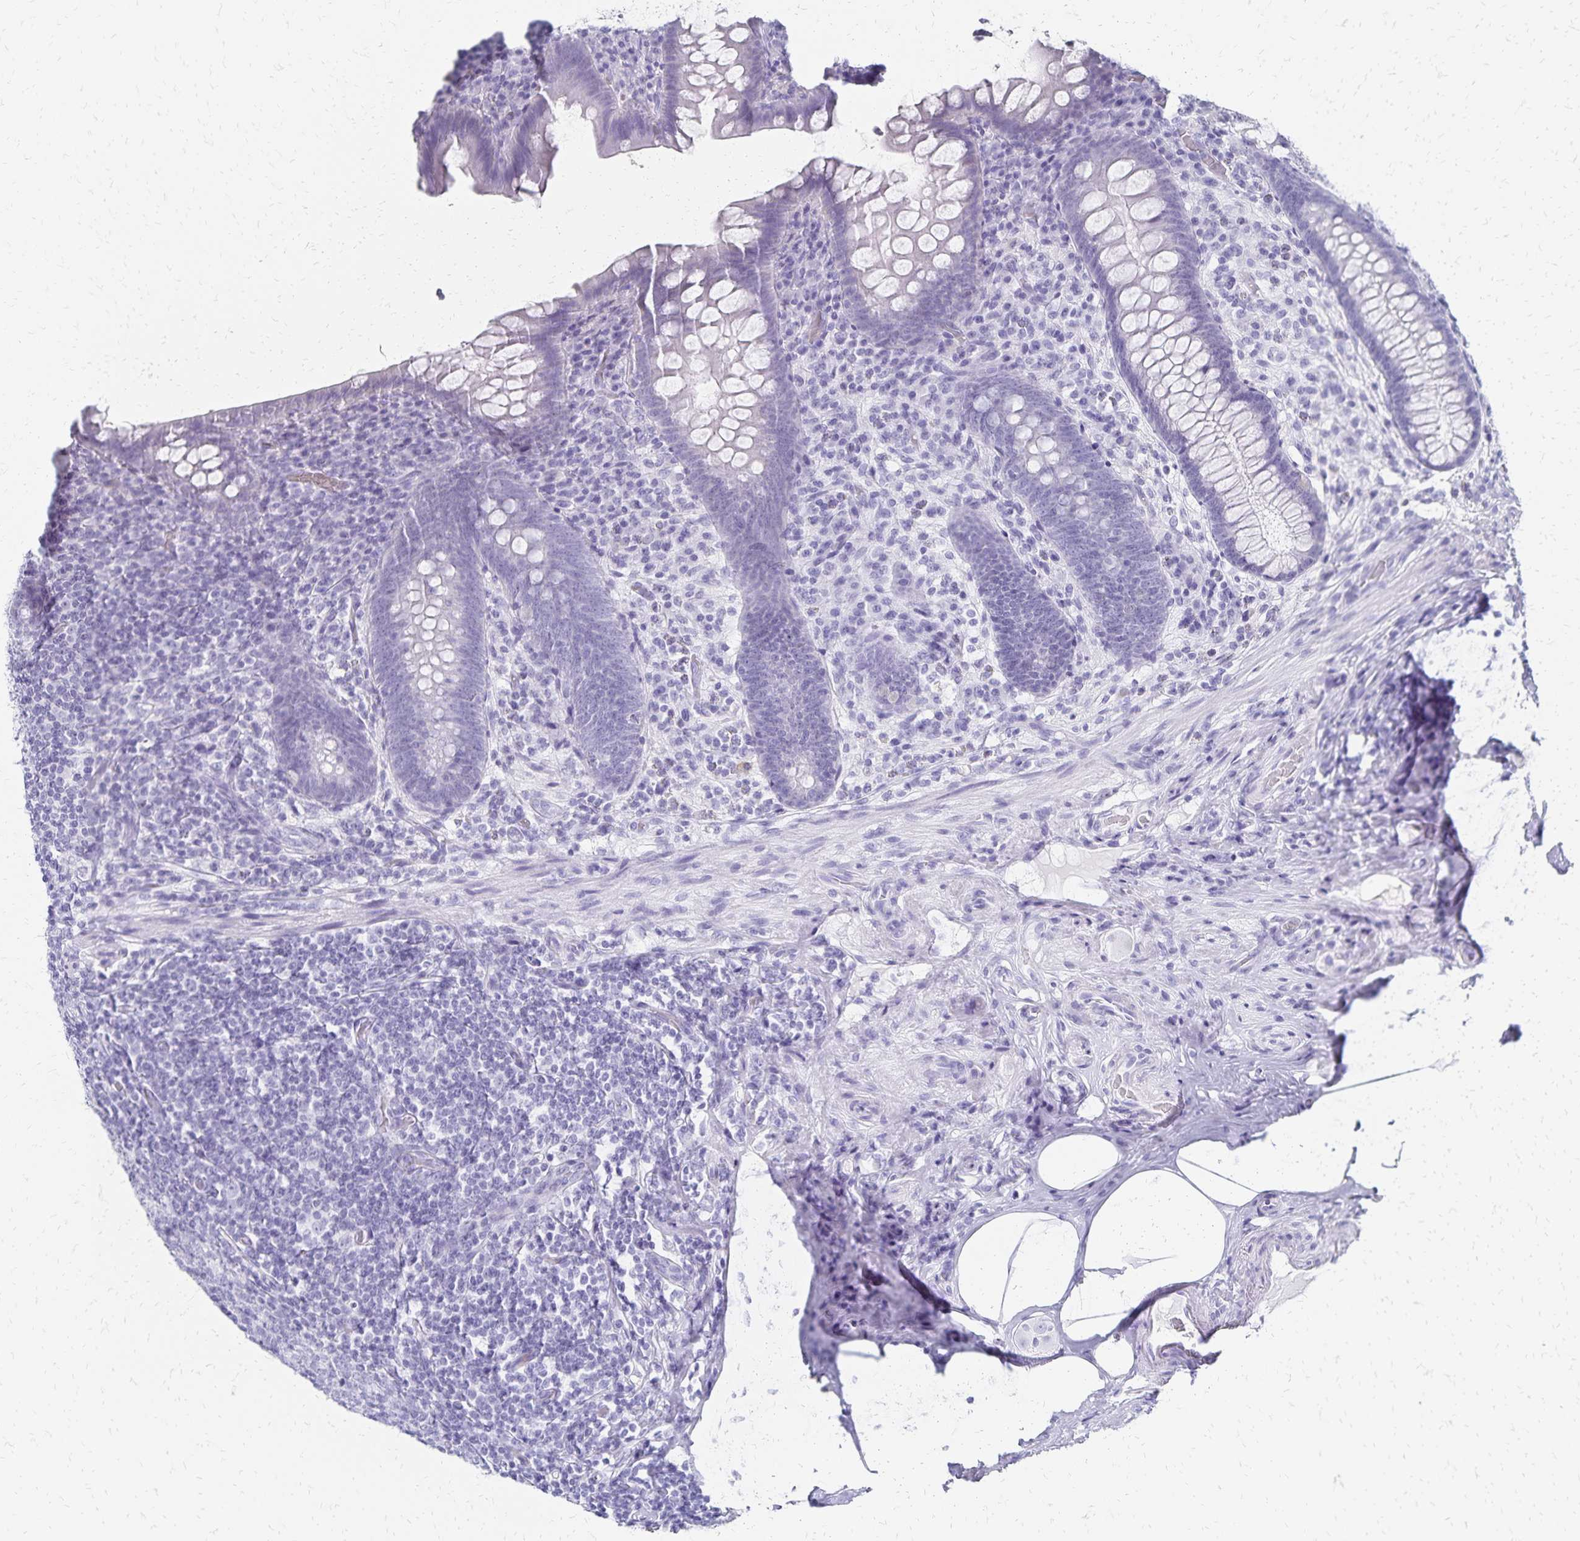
{"staining": {"intensity": "negative", "quantity": "none", "location": "none"}, "tissue": "appendix", "cell_type": "Glandular cells", "image_type": "normal", "snomed": [{"axis": "morphology", "description": "Normal tissue, NOS"}, {"axis": "topography", "description": "Appendix"}], "caption": "Normal appendix was stained to show a protein in brown. There is no significant staining in glandular cells. Nuclei are stained in blue.", "gene": "GIP", "patient": {"sex": "male", "age": 71}}